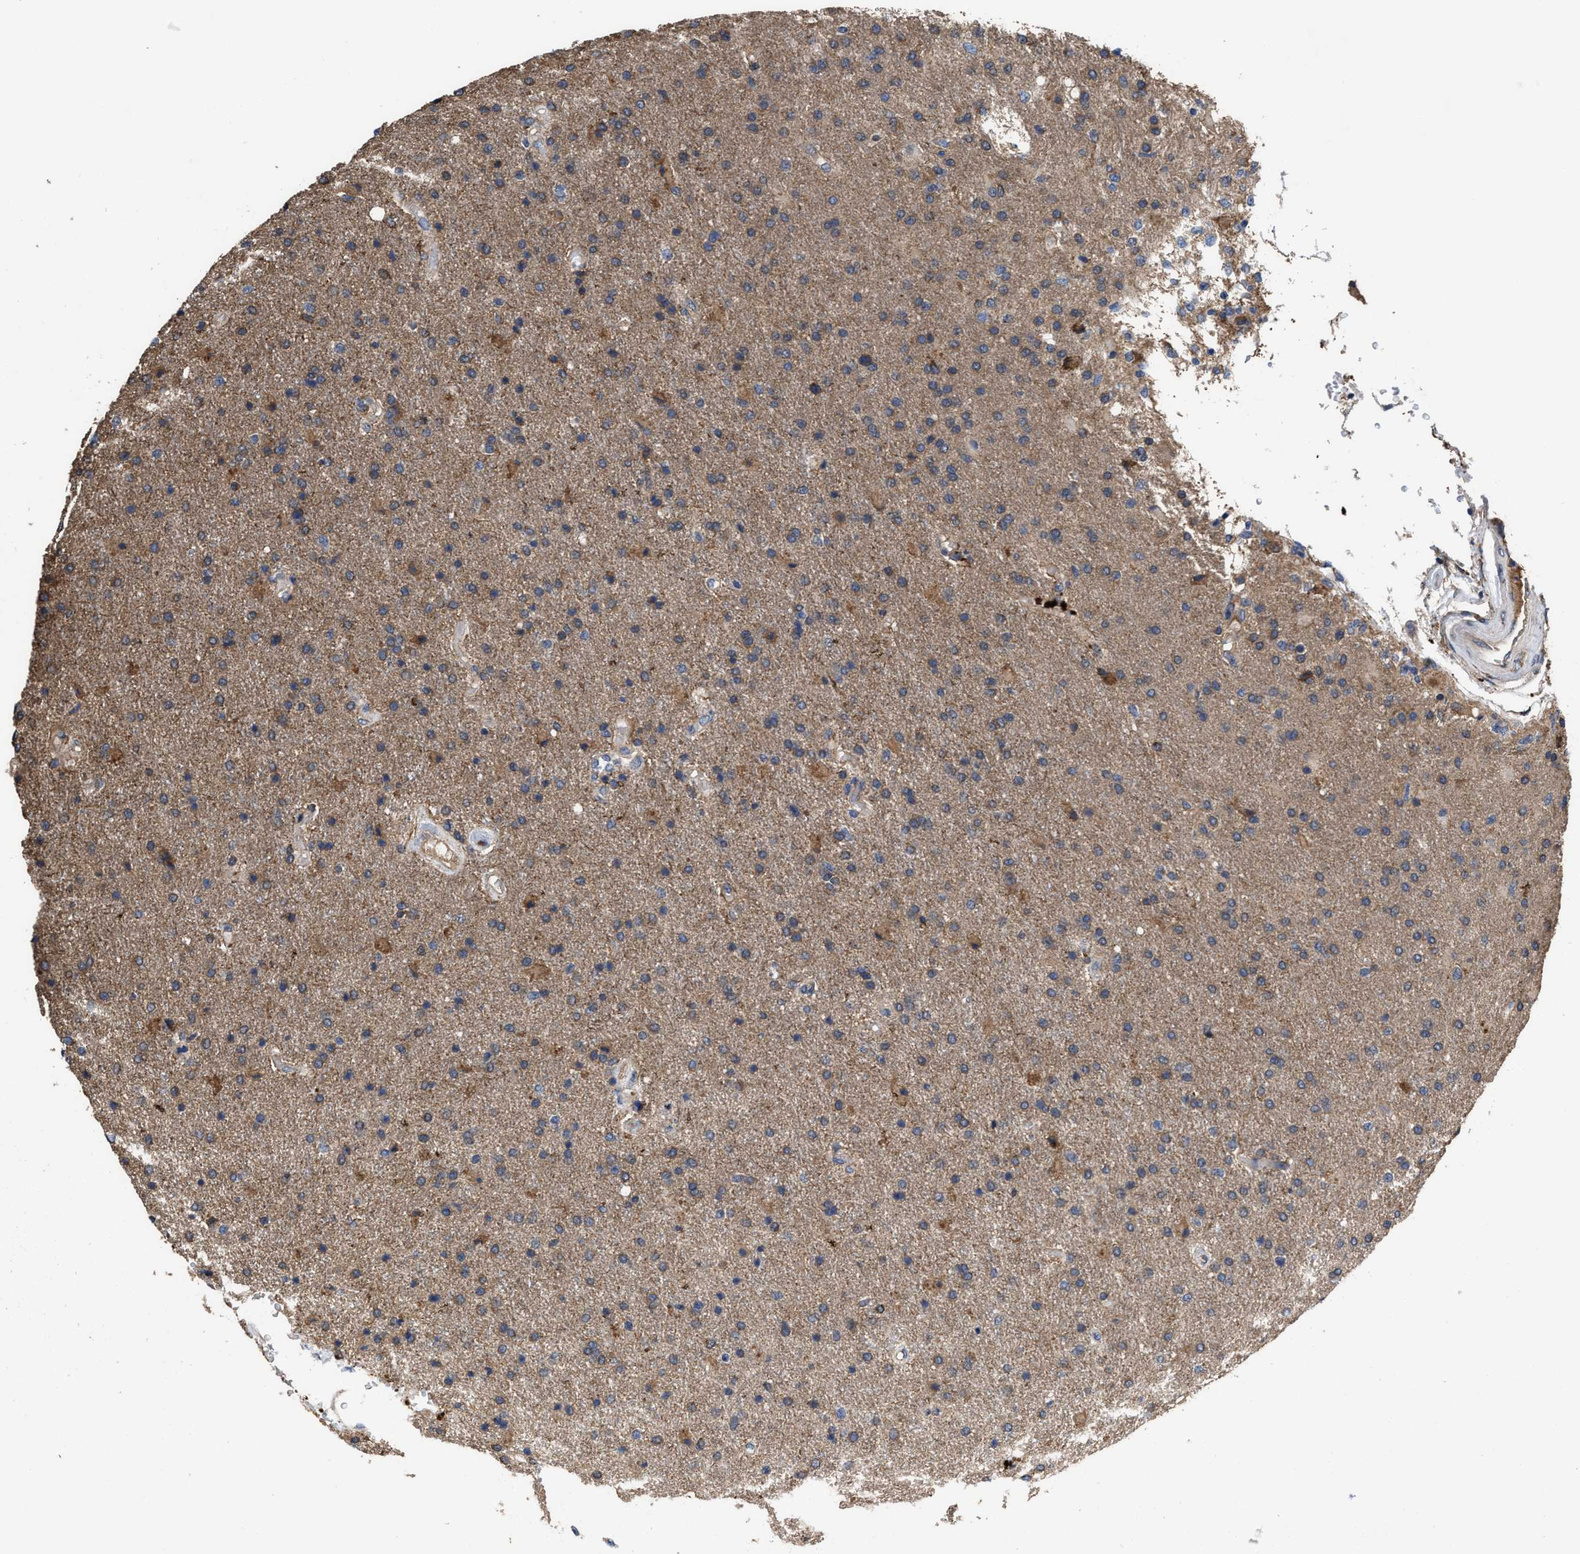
{"staining": {"intensity": "moderate", "quantity": "25%-75%", "location": "cytoplasmic/membranous"}, "tissue": "glioma", "cell_type": "Tumor cells", "image_type": "cancer", "snomed": [{"axis": "morphology", "description": "Glioma, malignant, High grade"}, {"axis": "topography", "description": "Brain"}], "caption": "A micrograph of glioma stained for a protein demonstrates moderate cytoplasmic/membranous brown staining in tumor cells.", "gene": "IDNK", "patient": {"sex": "male", "age": 72}}